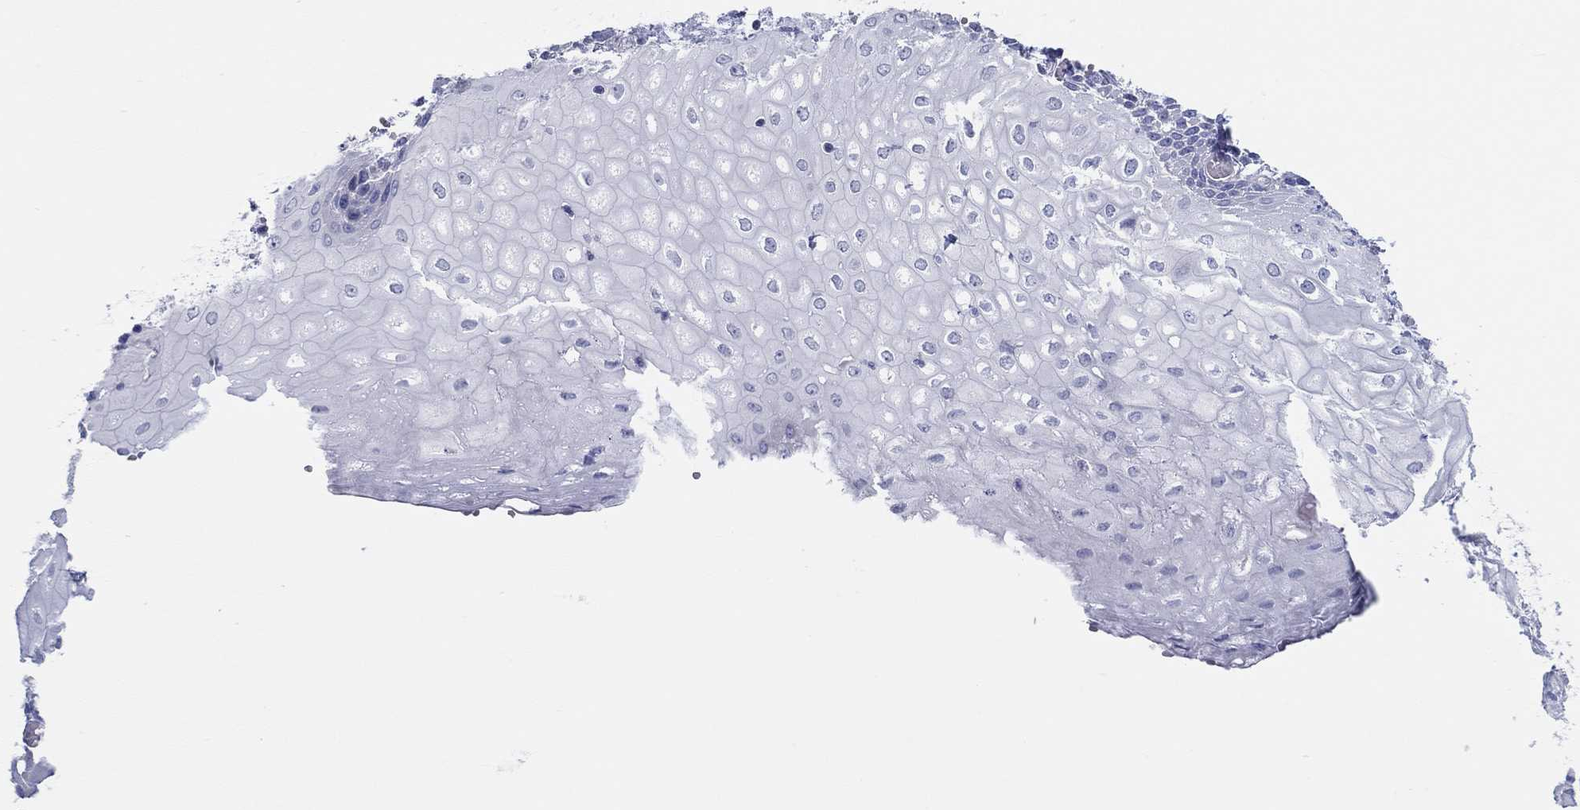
{"staining": {"intensity": "negative", "quantity": "none", "location": "none"}, "tissue": "esophagus", "cell_type": "Squamous epithelial cells", "image_type": "normal", "snomed": [{"axis": "morphology", "description": "Normal tissue, NOS"}, {"axis": "topography", "description": "Esophagus"}], "caption": "Squamous epithelial cells show no significant positivity in unremarkable esophagus. The staining is performed using DAB (3,3'-diaminobenzidine) brown chromogen with nuclei counter-stained in using hematoxylin.", "gene": "HAPLN4", "patient": {"sex": "male", "age": 58}}